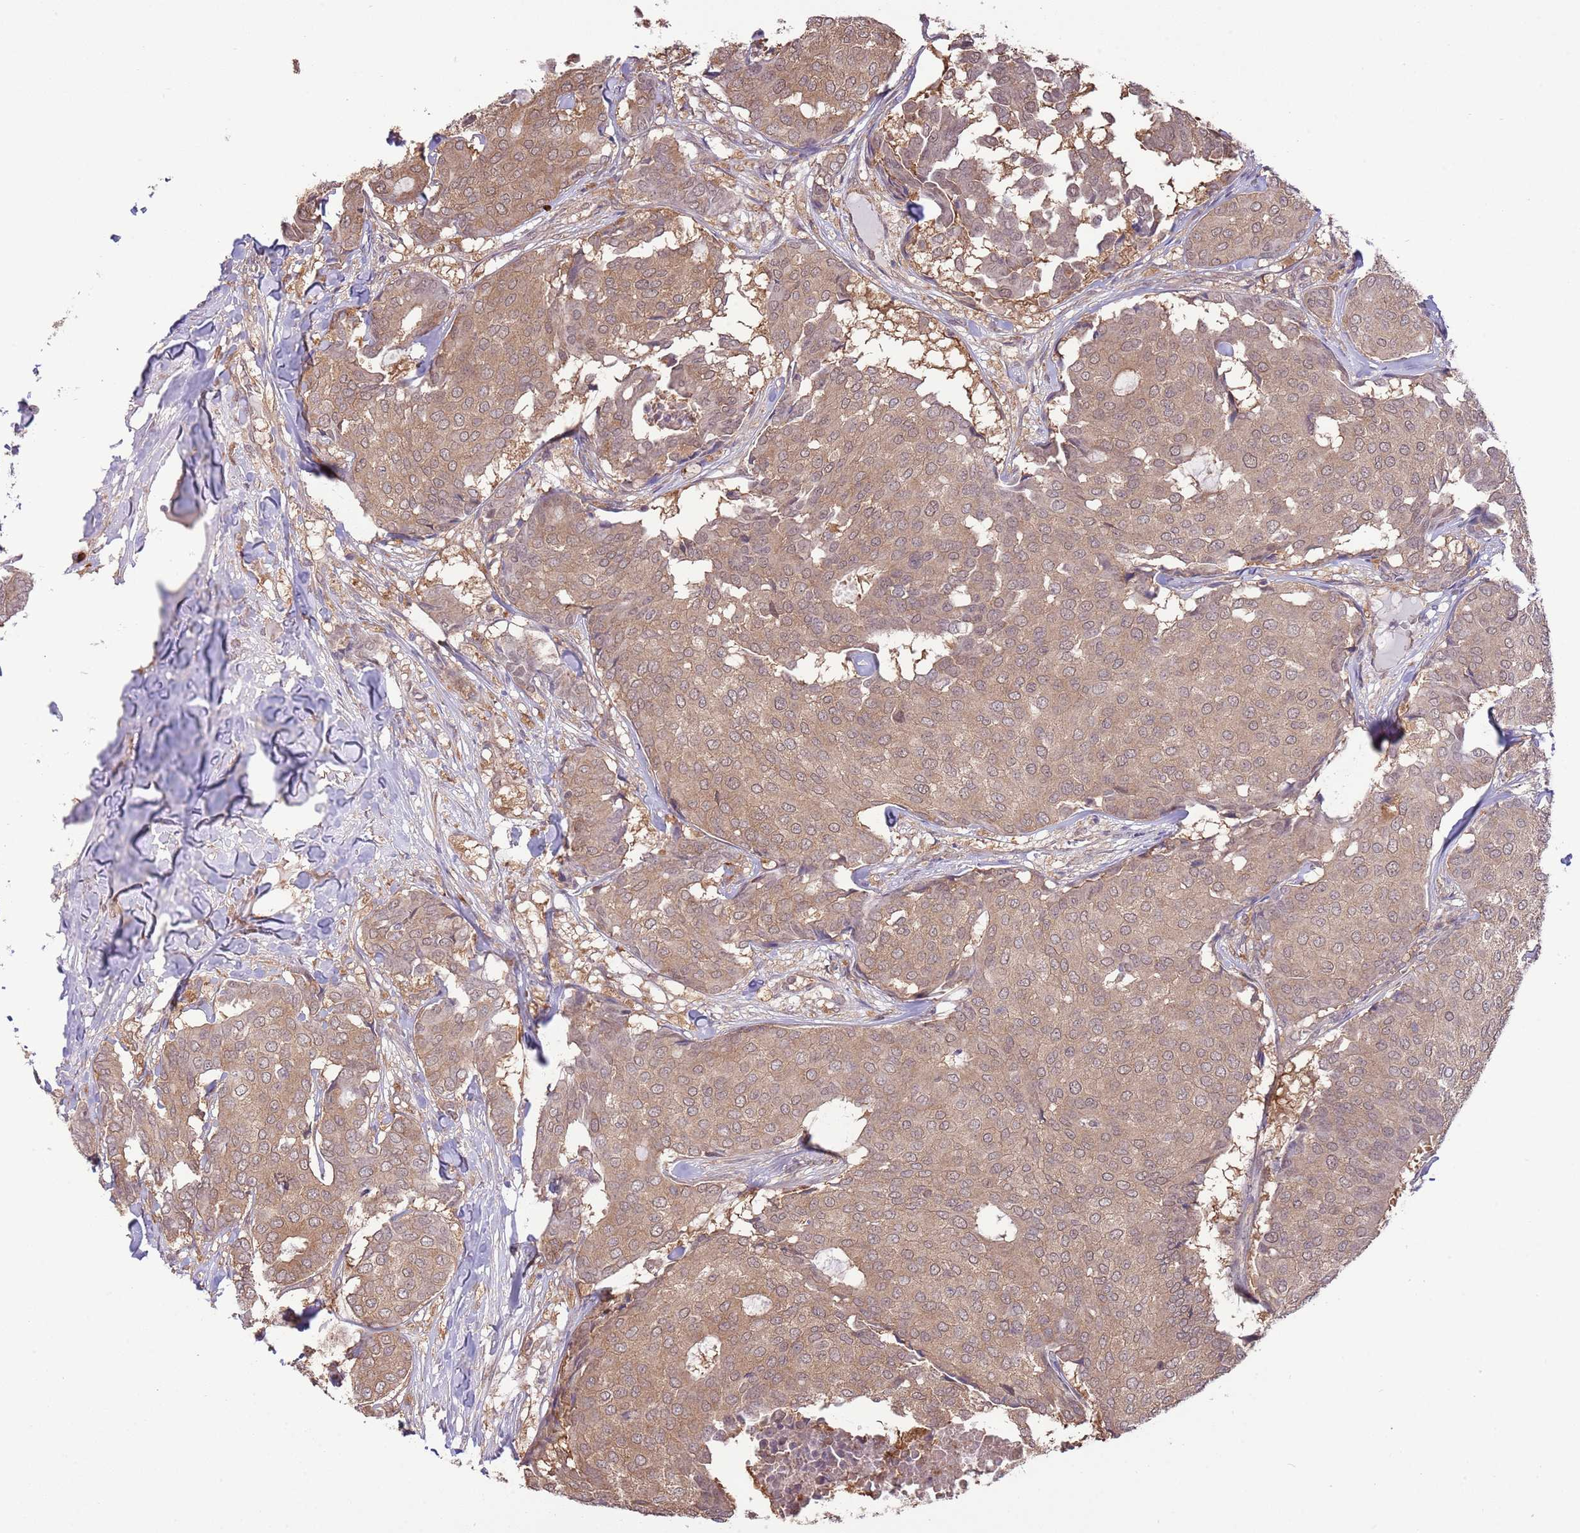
{"staining": {"intensity": "weak", "quantity": ">75%", "location": "cytoplasmic/membranous"}, "tissue": "breast cancer", "cell_type": "Tumor cells", "image_type": "cancer", "snomed": [{"axis": "morphology", "description": "Duct carcinoma"}, {"axis": "topography", "description": "Breast"}], "caption": "IHC of breast cancer displays low levels of weak cytoplasmic/membranous staining in approximately >75% of tumor cells.", "gene": "AMIGO1", "patient": {"sex": "female", "age": 75}}